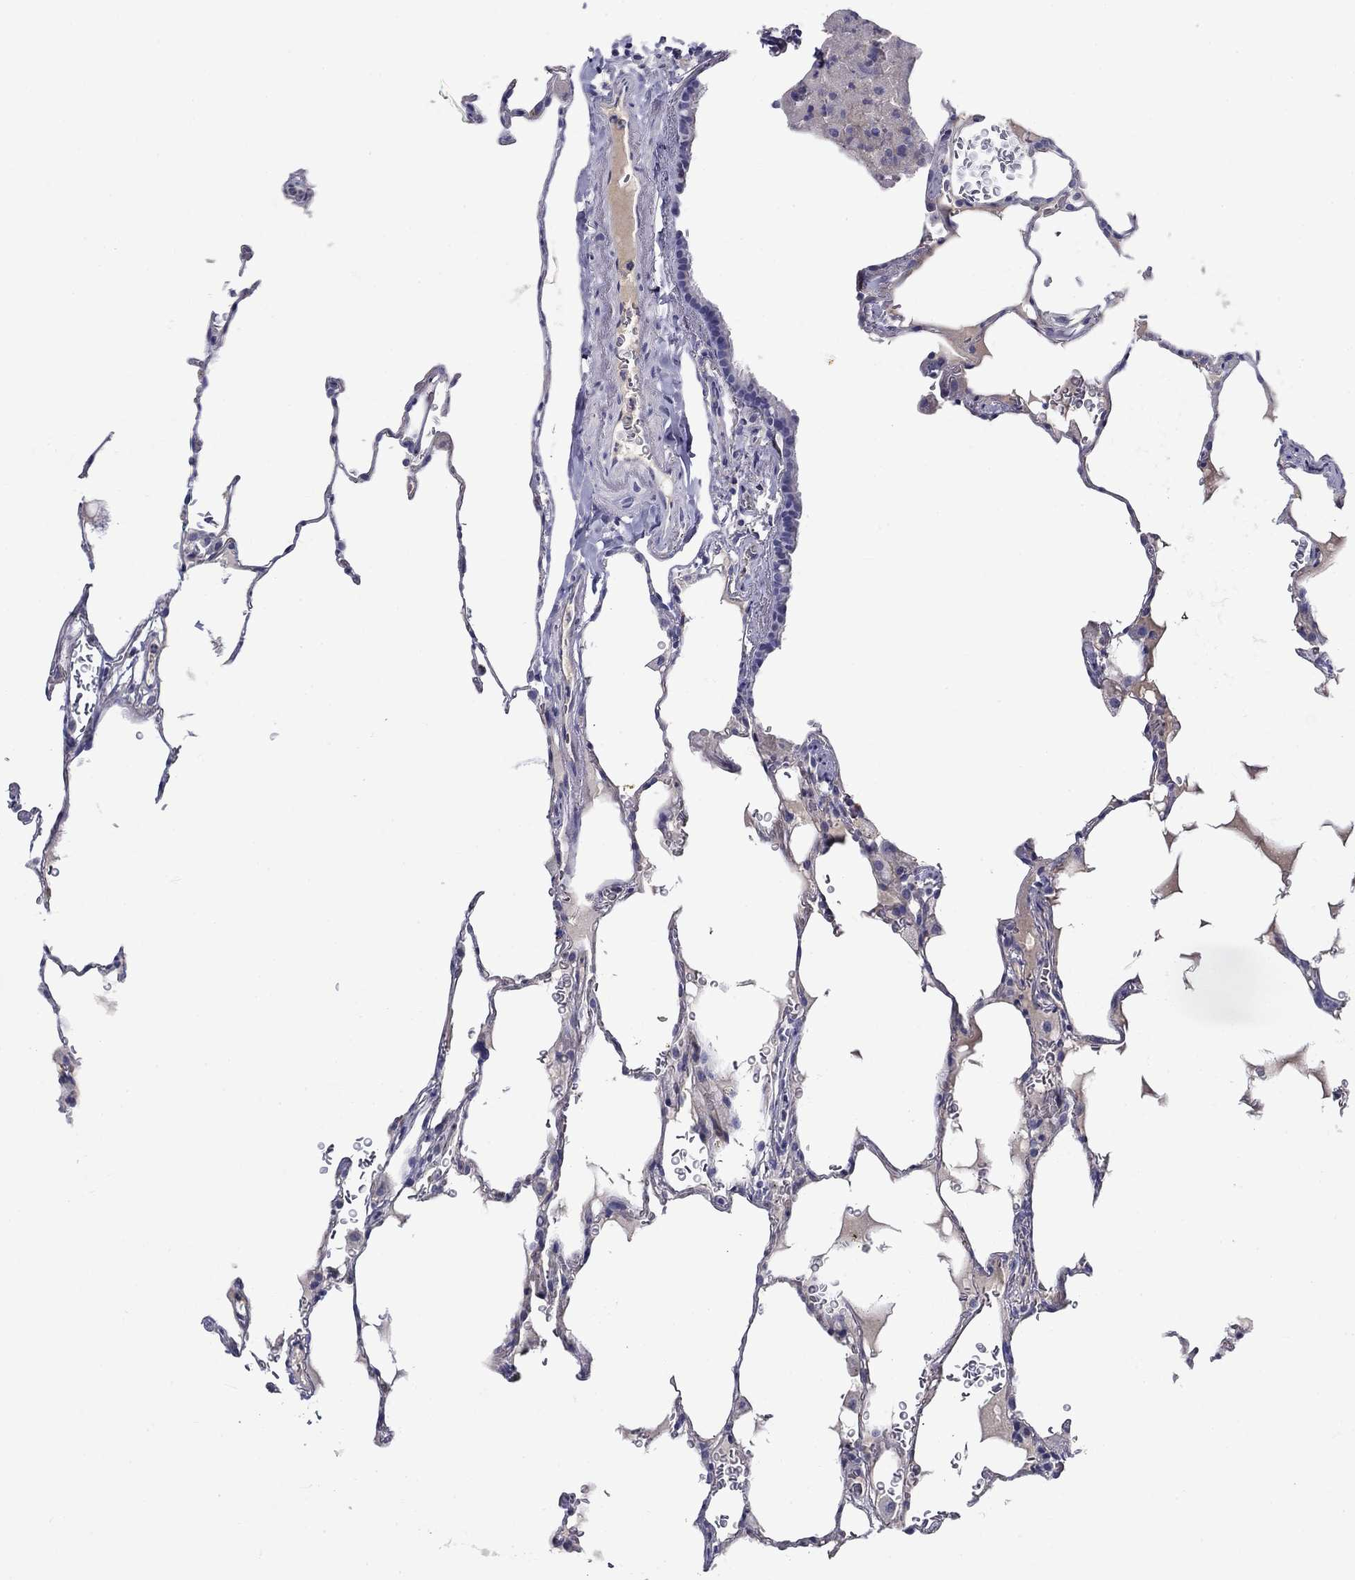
{"staining": {"intensity": "negative", "quantity": "none", "location": "none"}, "tissue": "lung", "cell_type": "Alveolar cells", "image_type": "normal", "snomed": [{"axis": "morphology", "description": "Normal tissue, NOS"}, {"axis": "morphology", "description": "Adenocarcinoma, metastatic, NOS"}, {"axis": "topography", "description": "Lung"}], "caption": "Lung stained for a protein using immunohistochemistry (IHC) demonstrates no staining alveolar cells.", "gene": "CNDP1", "patient": {"sex": "male", "age": 45}}